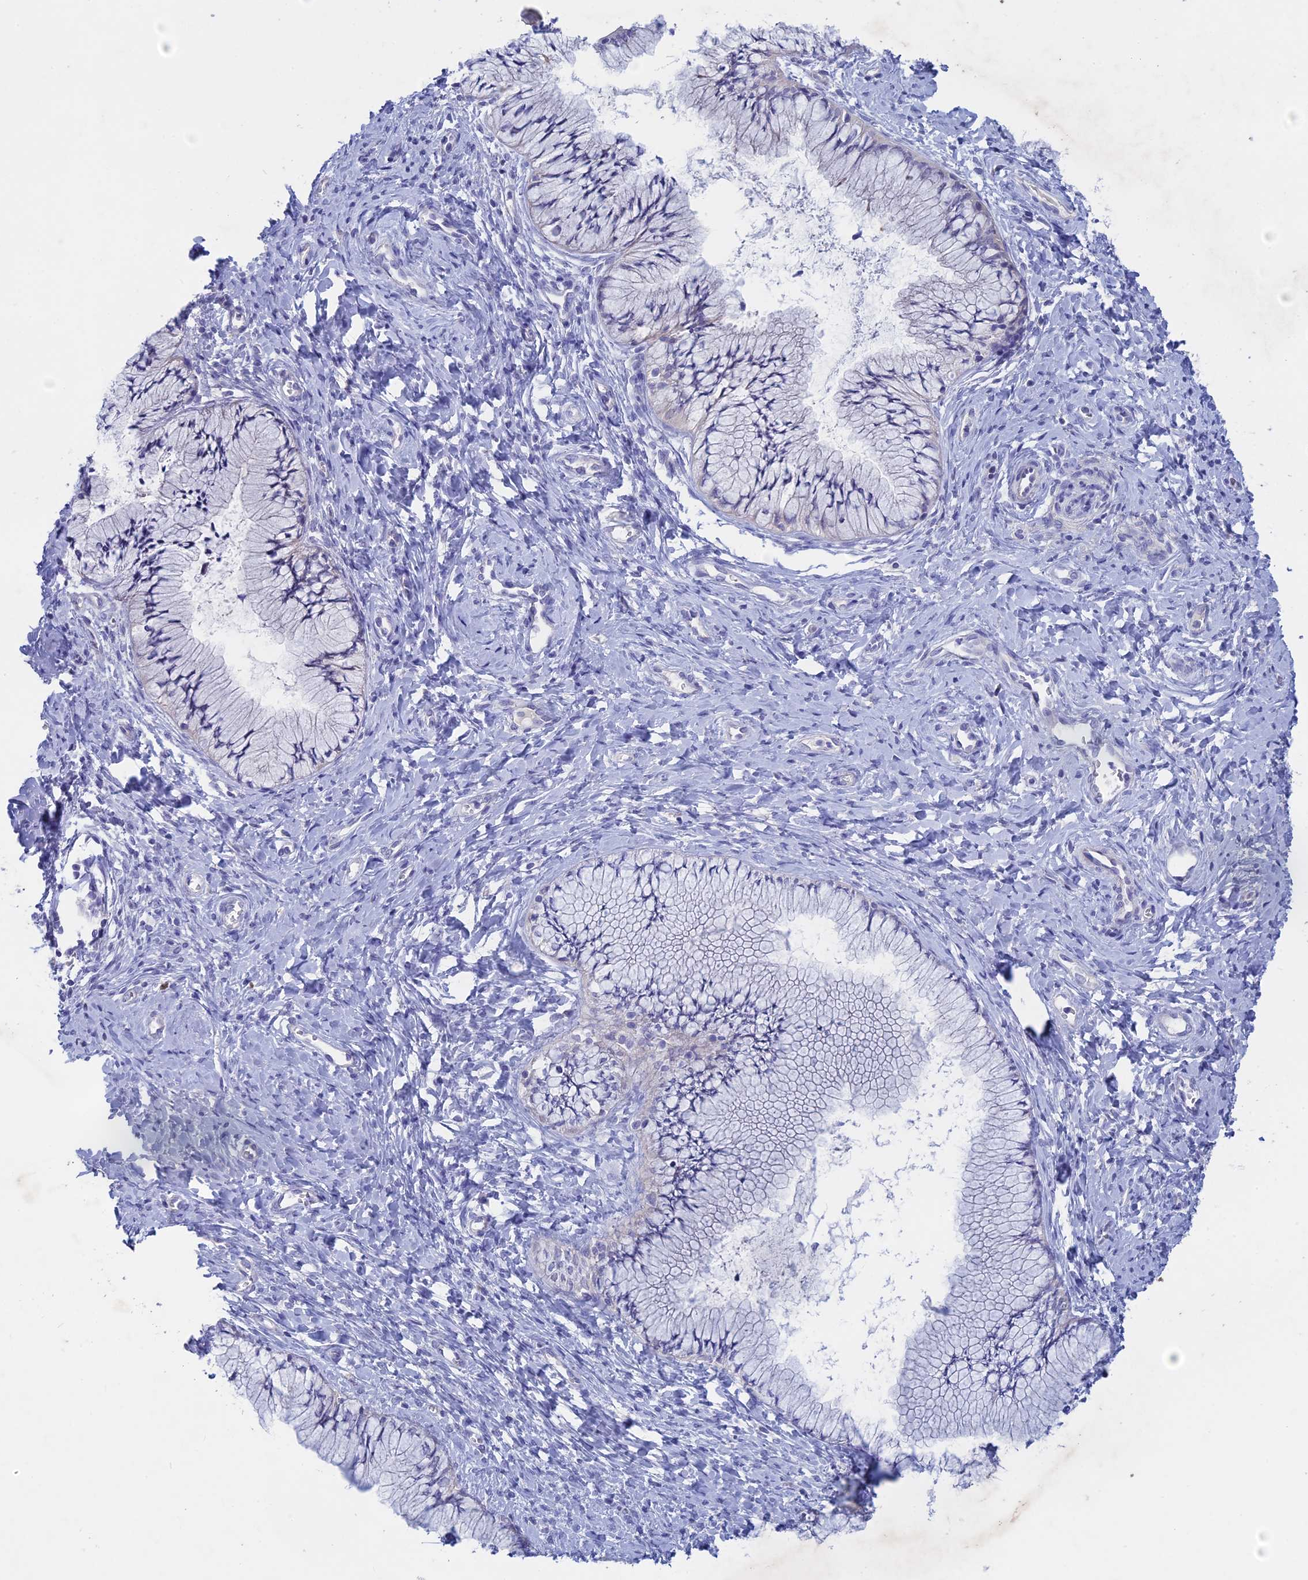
{"staining": {"intensity": "negative", "quantity": "none", "location": "none"}, "tissue": "cervix", "cell_type": "Glandular cells", "image_type": "normal", "snomed": [{"axis": "morphology", "description": "Normal tissue, NOS"}, {"axis": "topography", "description": "Cervix"}], "caption": "High power microscopy image of an immunohistochemistry (IHC) micrograph of unremarkable cervix, revealing no significant staining in glandular cells. (DAB (3,3'-diaminobenzidine) IHC visualized using brightfield microscopy, high magnification).", "gene": "BTBD19", "patient": {"sex": "female", "age": 42}}